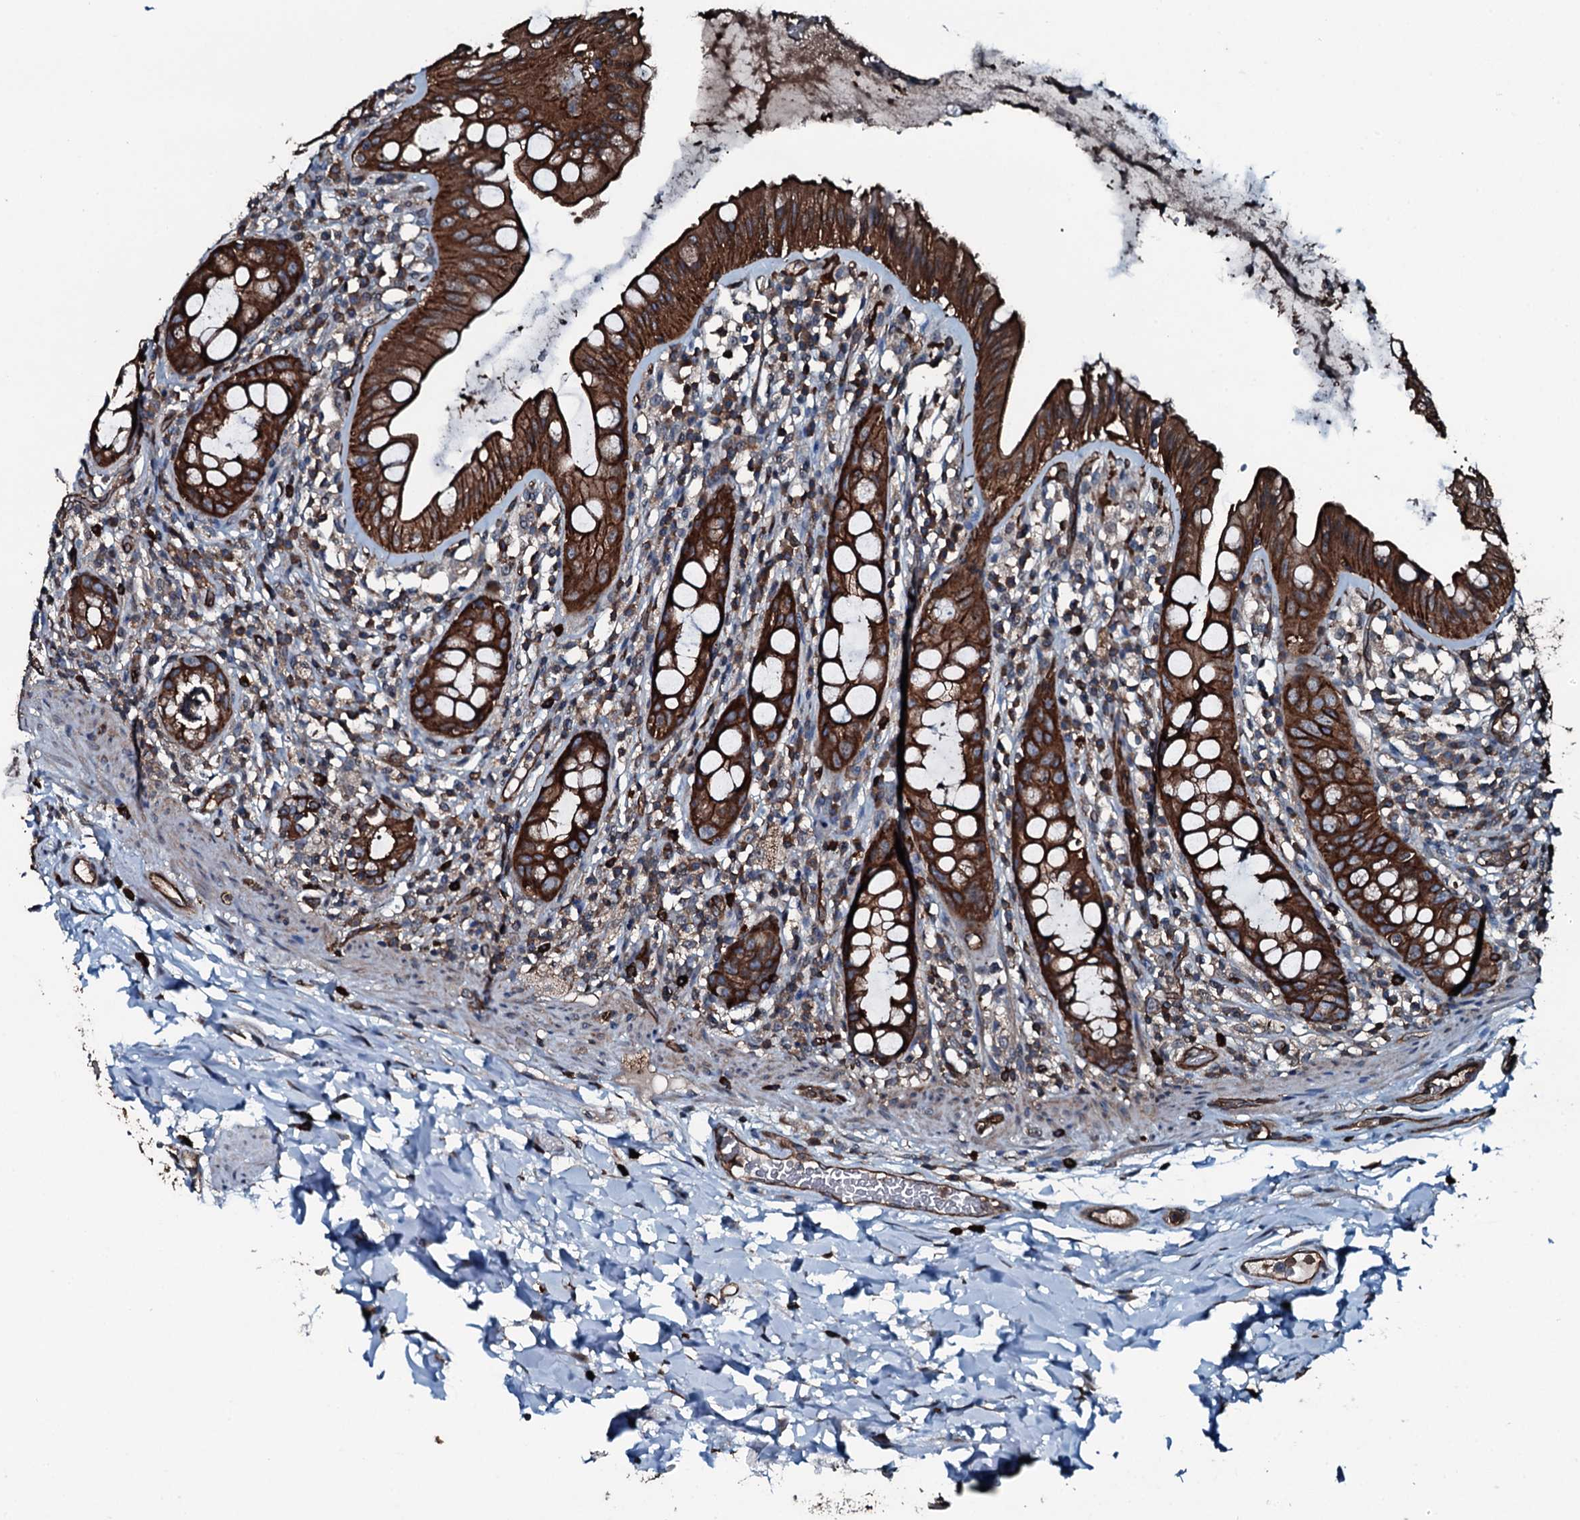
{"staining": {"intensity": "strong", "quantity": ">75%", "location": "cytoplasmic/membranous"}, "tissue": "rectum", "cell_type": "Glandular cells", "image_type": "normal", "snomed": [{"axis": "morphology", "description": "Normal tissue, NOS"}, {"axis": "topography", "description": "Rectum"}], "caption": "Protein expression analysis of normal rectum shows strong cytoplasmic/membranous positivity in approximately >75% of glandular cells. (IHC, brightfield microscopy, high magnification).", "gene": "SLC25A38", "patient": {"sex": "female", "age": 57}}